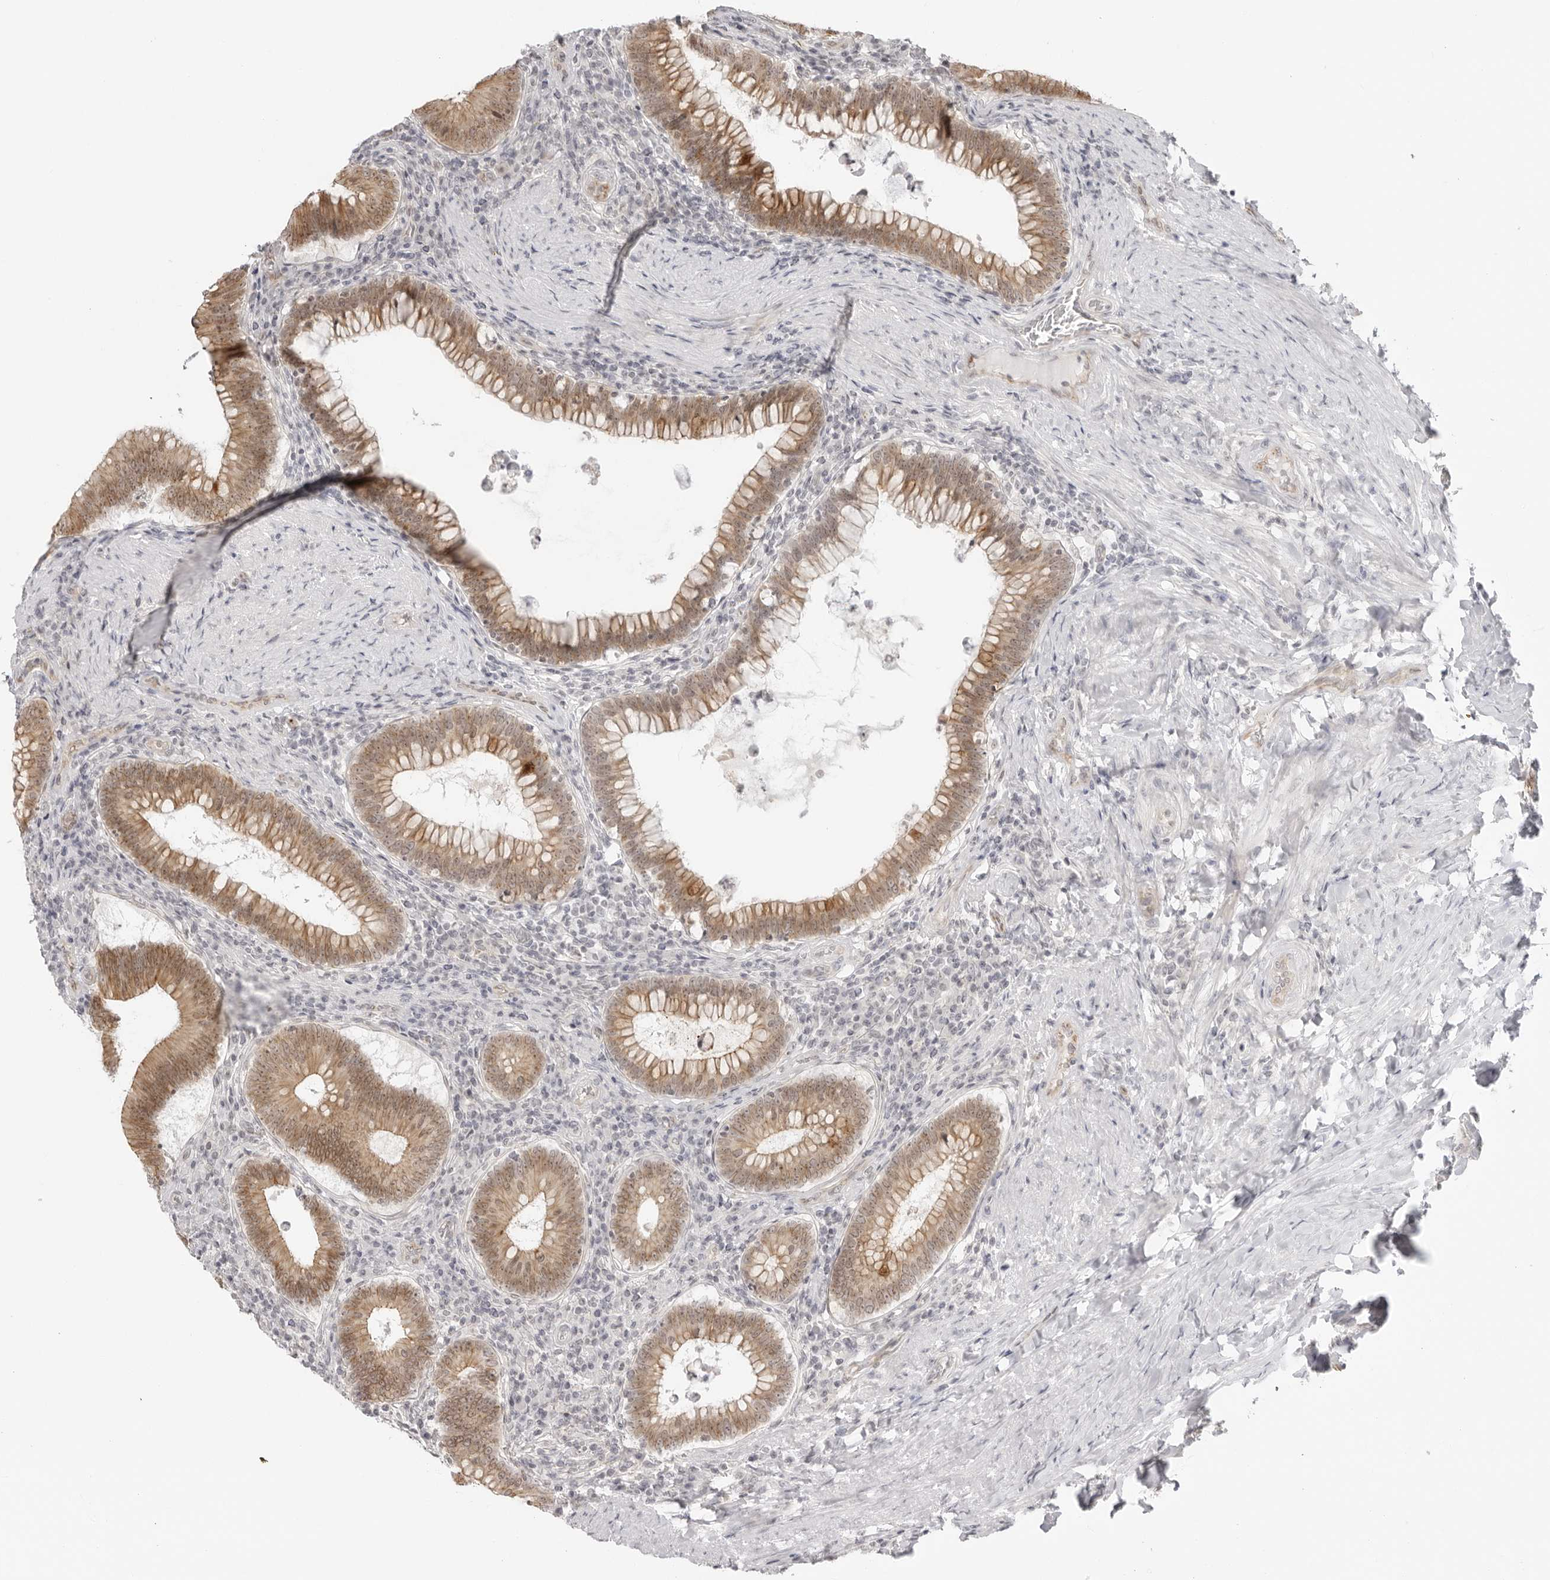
{"staining": {"intensity": "moderate", "quantity": ">75%", "location": "cytoplasmic/membranous"}, "tissue": "colorectal cancer", "cell_type": "Tumor cells", "image_type": "cancer", "snomed": [{"axis": "morphology", "description": "Normal tissue, NOS"}, {"axis": "topography", "description": "Colon"}], "caption": "A histopathology image of colorectal cancer stained for a protein demonstrates moderate cytoplasmic/membranous brown staining in tumor cells. (DAB (3,3'-diaminobenzidine) IHC with brightfield microscopy, high magnification).", "gene": "TRAPPC3", "patient": {"sex": "female", "age": 82}}